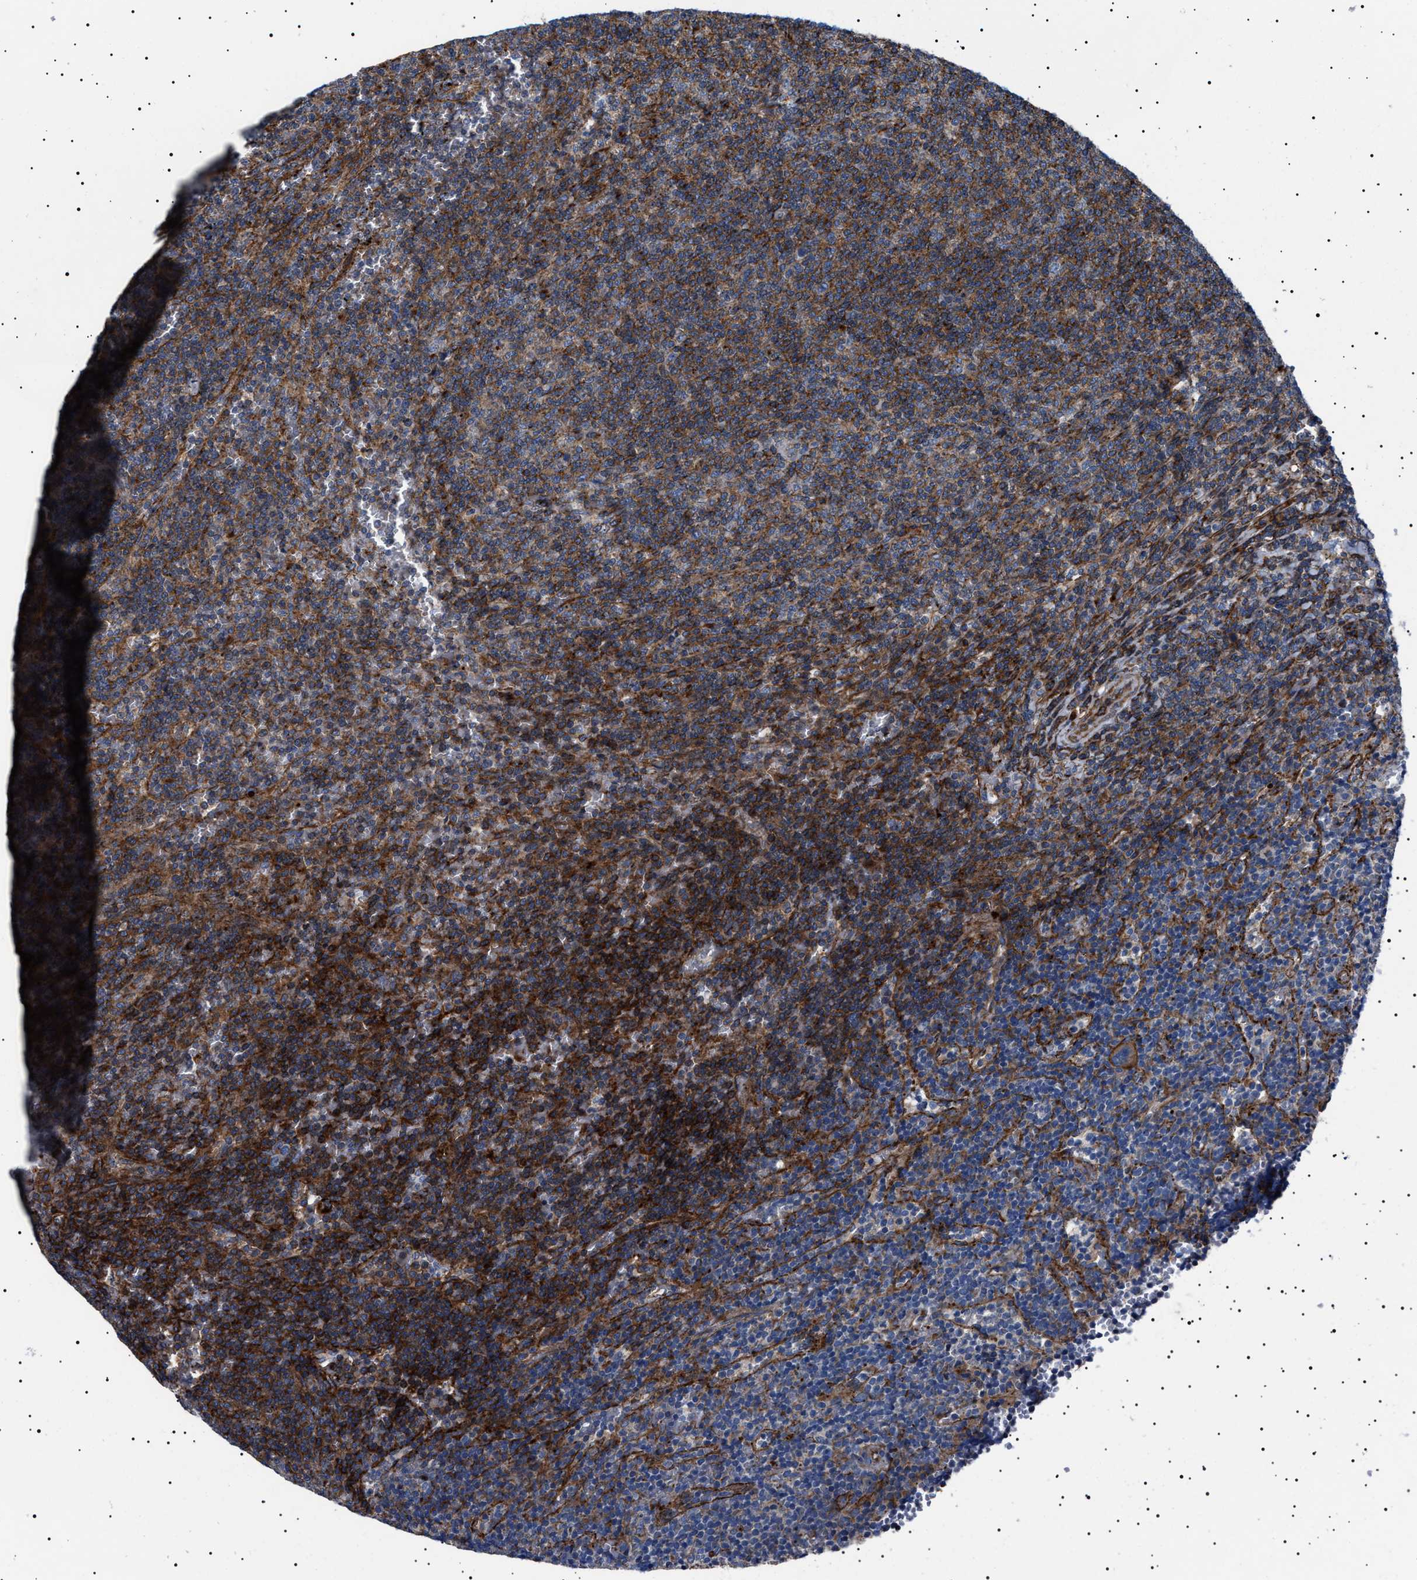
{"staining": {"intensity": "strong", "quantity": "25%-75%", "location": "cytoplasmic/membranous"}, "tissue": "lymphoma", "cell_type": "Tumor cells", "image_type": "cancer", "snomed": [{"axis": "morphology", "description": "Malignant lymphoma, non-Hodgkin's type, Low grade"}, {"axis": "topography", "description": "Spleen"}], "caption": "Protein expression analysis of human lymphoma reveals strong cytoplasmic/membranous expression in about 25%-75% of tumor cells. (DAB = brown stain, brightfield microscopy at high magnification).", "gene": "NEU1", "patient": {"sex": "female", "age": 50}}